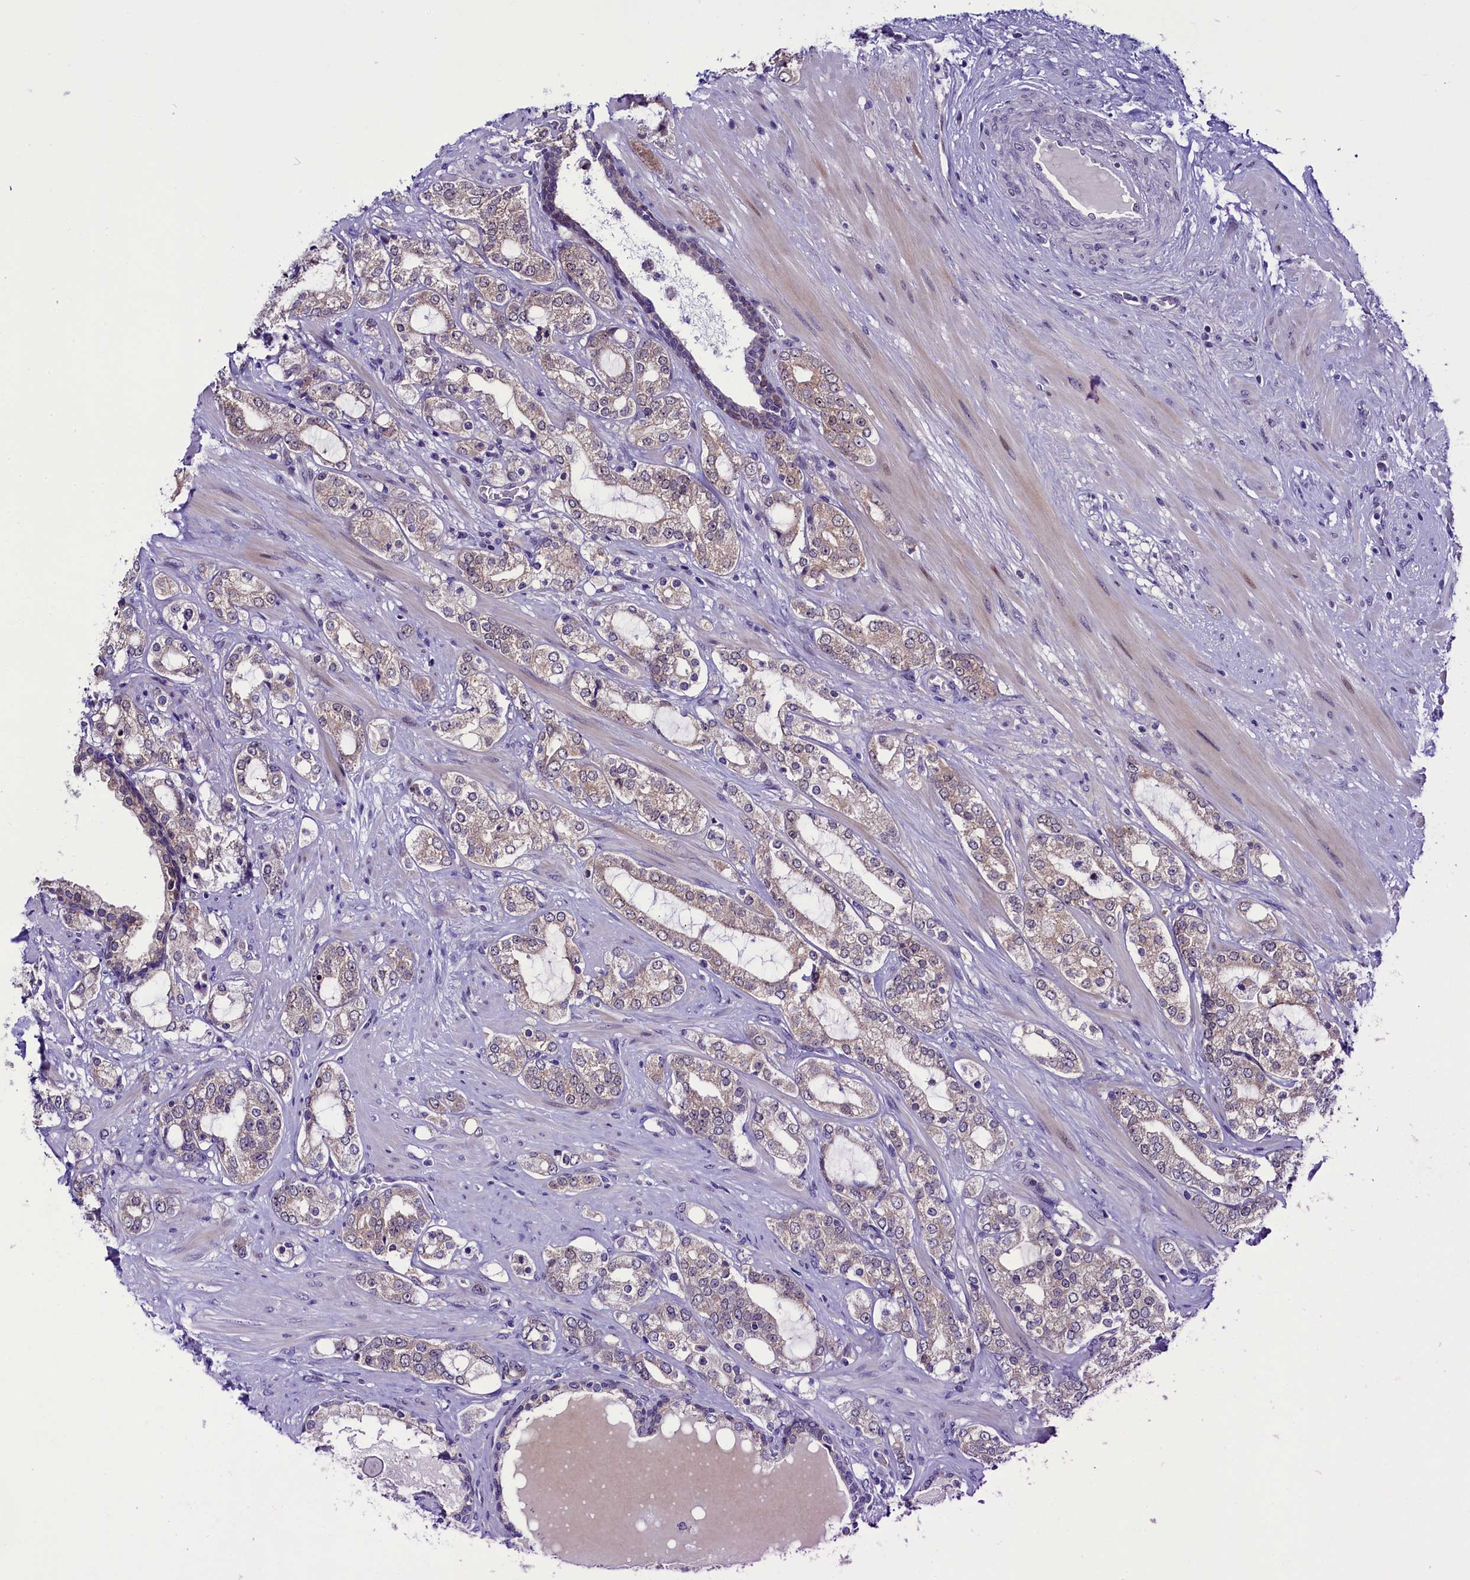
{"staining": {"intensity": "weak", "quantity": "25%-75%", "location": "cytoplasmic/membranous"}, "tissue": "prostate cancer", "cell_type": "Tumor cells", "image_type": "cancer", "snomed": [{"axis": "morphology", "description": "Adenocarcinoma, High grade"}, {"axis": "topography", "description": "Prostate"}], "caption": "Immunohistochemistry of prostate cancer exhibits low levels of weak cytoplasmic/membranous staining in approximately 25%-75% of tumor cells.", "gene": "CCDC106", "patient": {"sex": "male", "age": 64}}